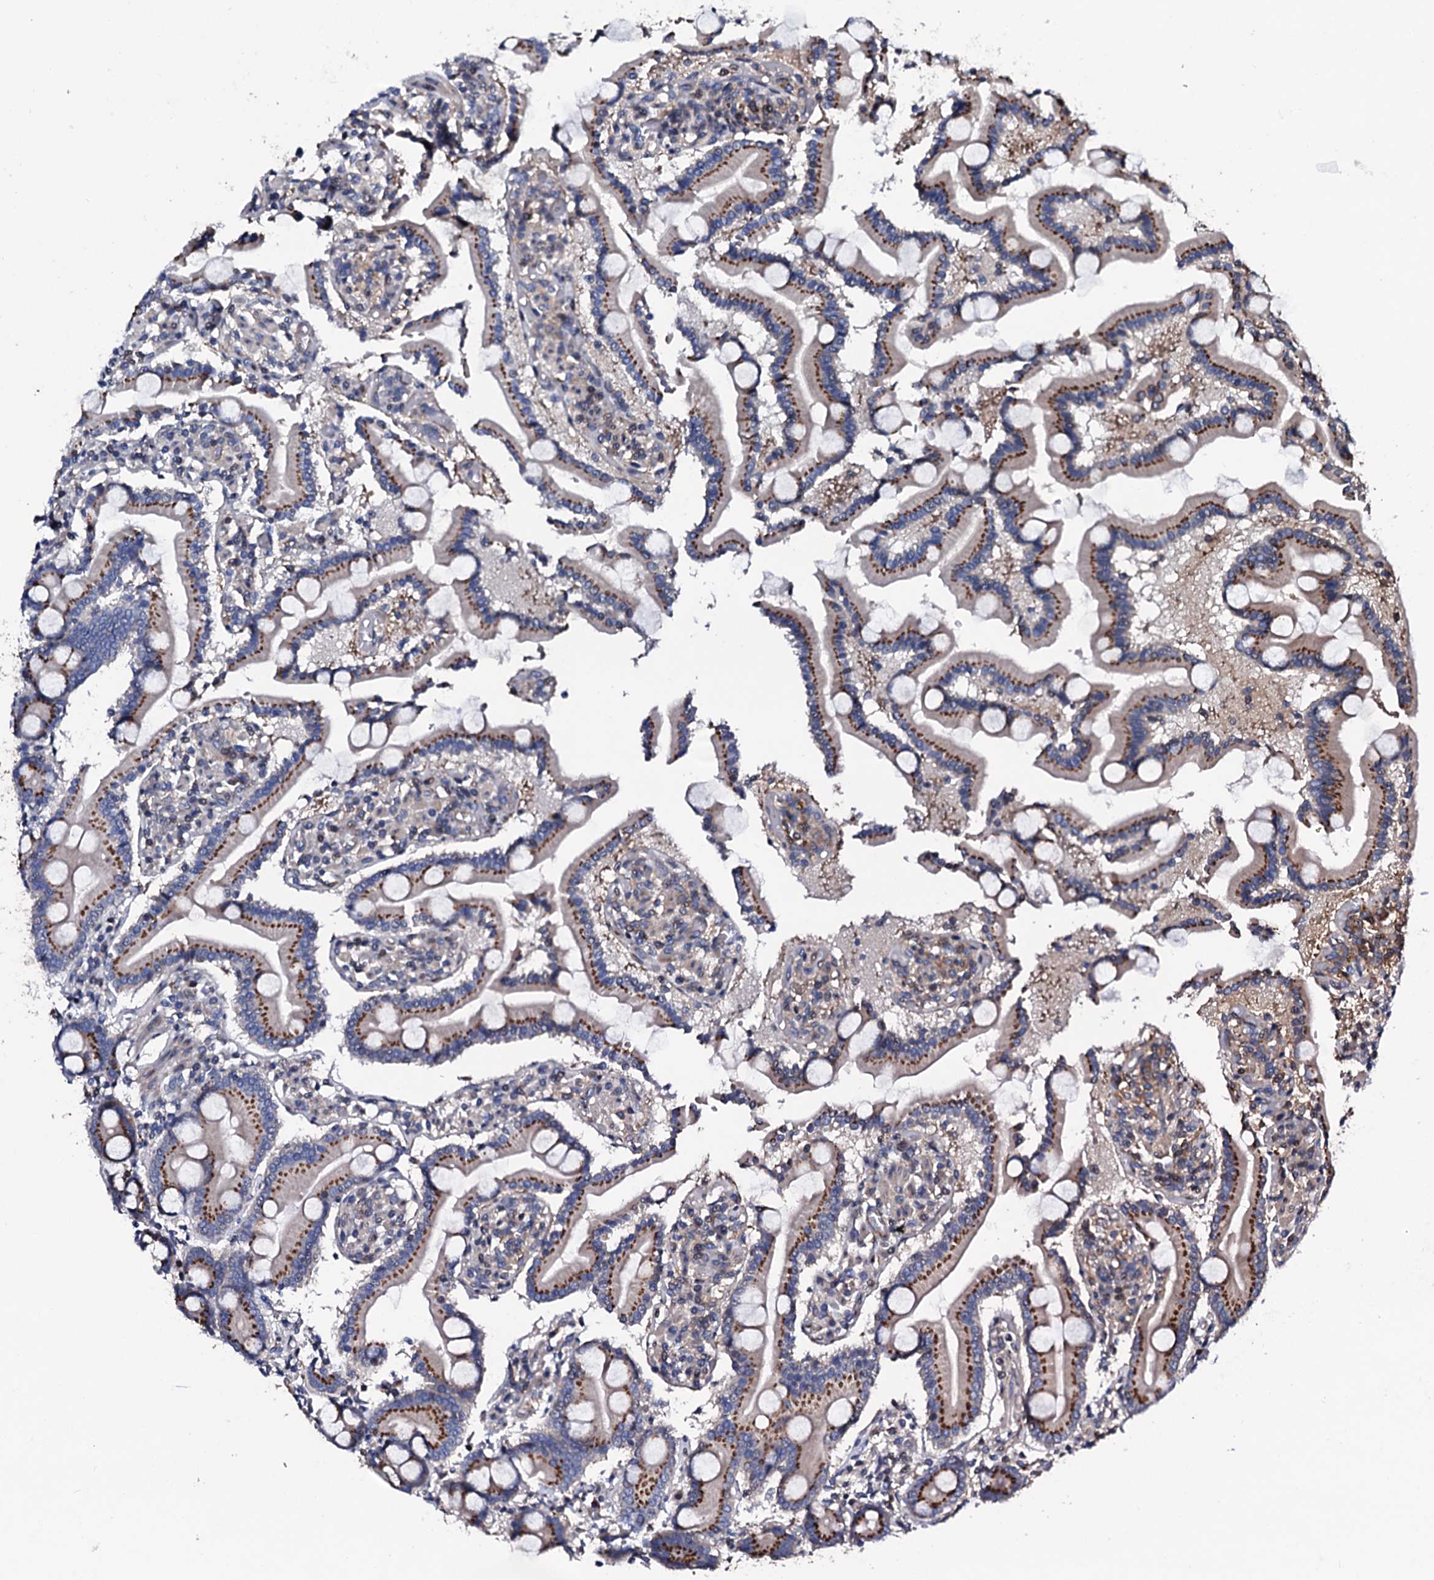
{"staining": {"intensity": "strong", "quantity": ">75%", "location": "cytoplasmic/membranous"}, "tissue": "duodenum", "cell_type": "Glandular cells", "image_type": "normal", "snomed": [{"axis": "morphology", "description": "Normal tissue, NOS"}, {"axis": "topography", "description": "Duodenum"}], "caption": "IHC photomicrograph of unremarkable duodenum stained for a protein (brown), which displays high levels of strong cytoplasmic/membranous expression in approximately >75% of glandular cells.", "gene": "PLET1", "patient": {"sex": "male", "age": 55}}